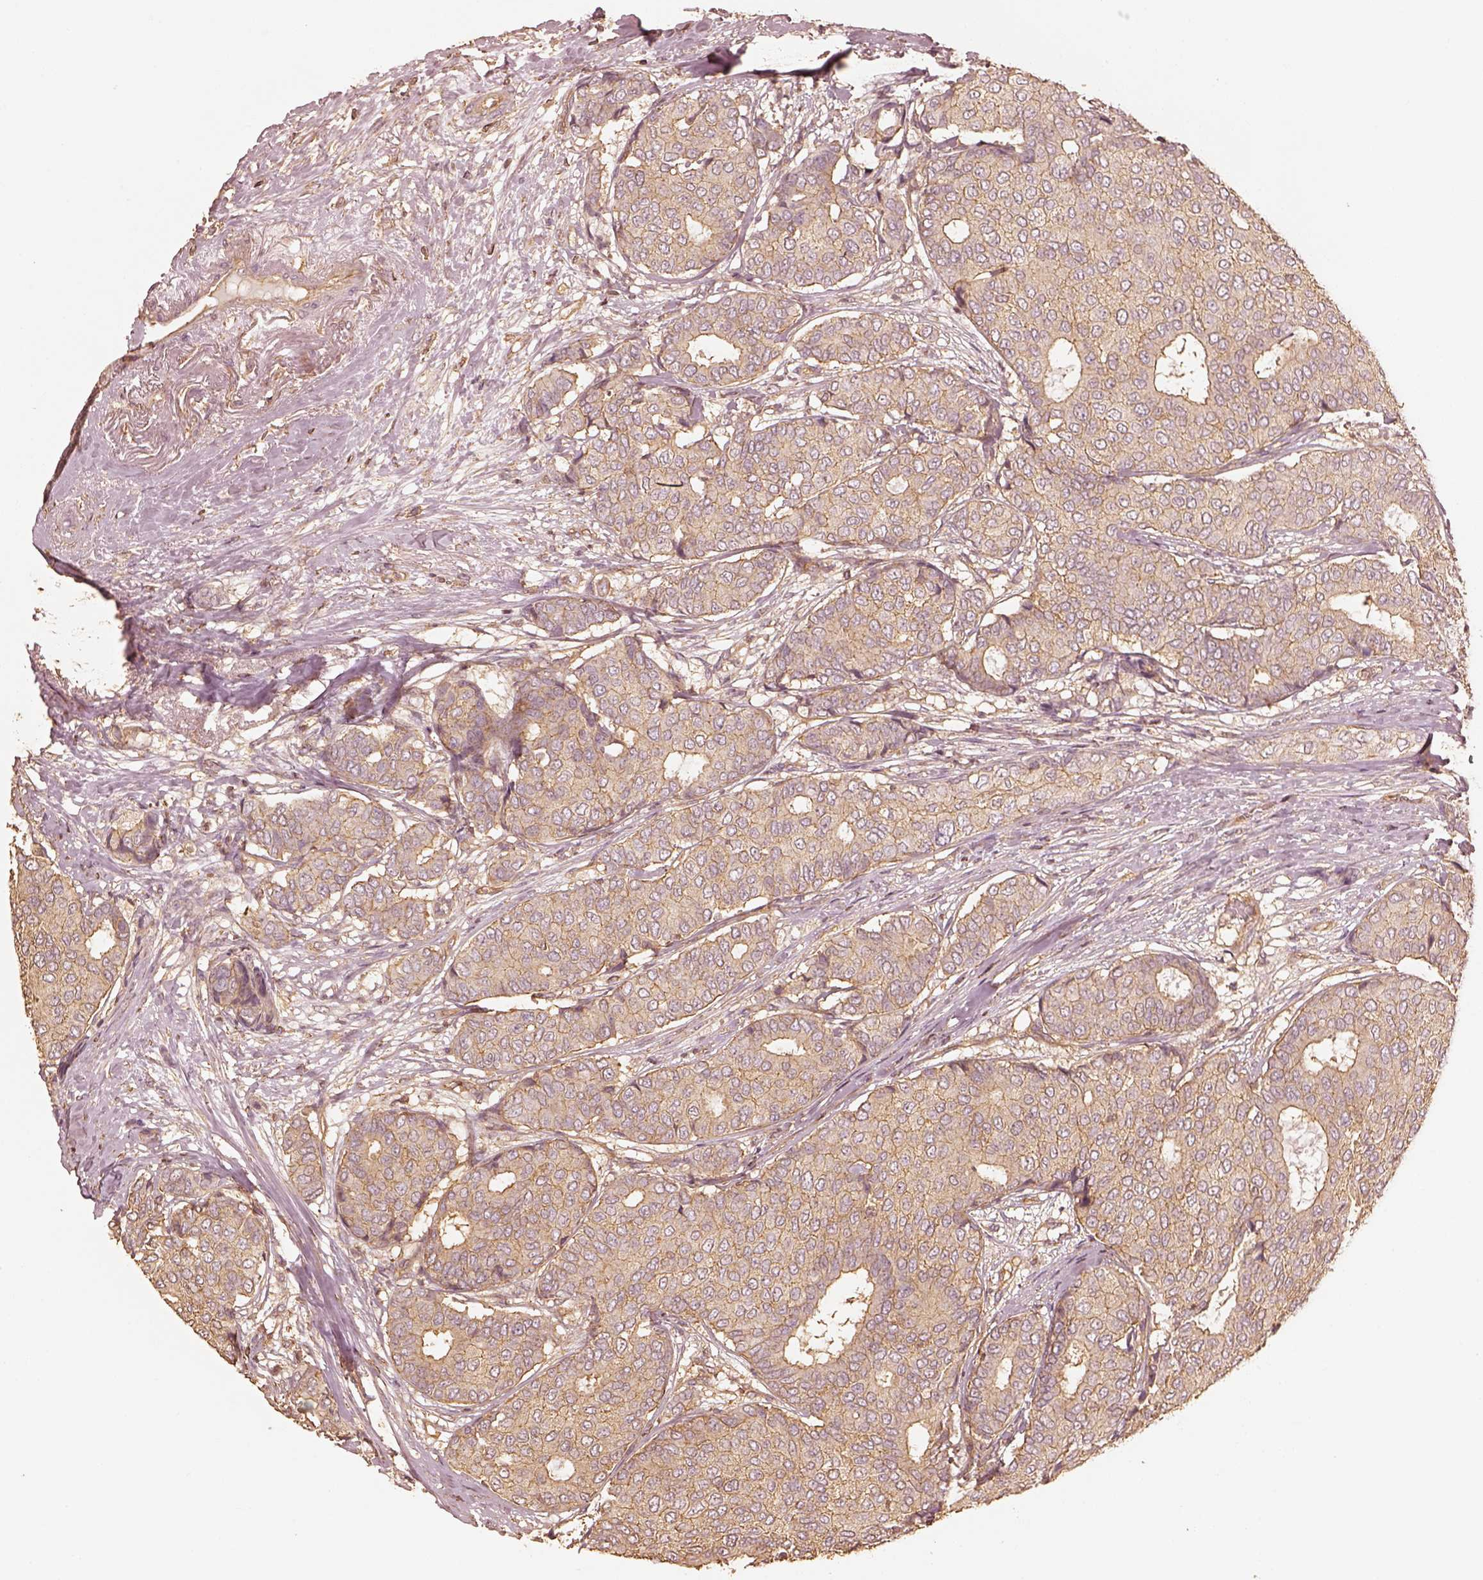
{"staining": {"intensity": "moderate", "quantity": "25%-75%", "location": "cytoplasmic/membranous"}, "tissue": "breast cancer", "cell_type": "Tumor cells", "image_type": "cancer", "snomed": [{"axis": "morphology", "description": "Duct carcinoma"}, {"axis": "topography", "description": "Breast"}], "caption": "Tumor cells display medium levels of moderate cytoplasmic/membranous staining in approximately 25%-75% of cells in intraductal carcinoma (breast).", "gene": "WDR7", "patient": {"sex": "female", "age": 75}}